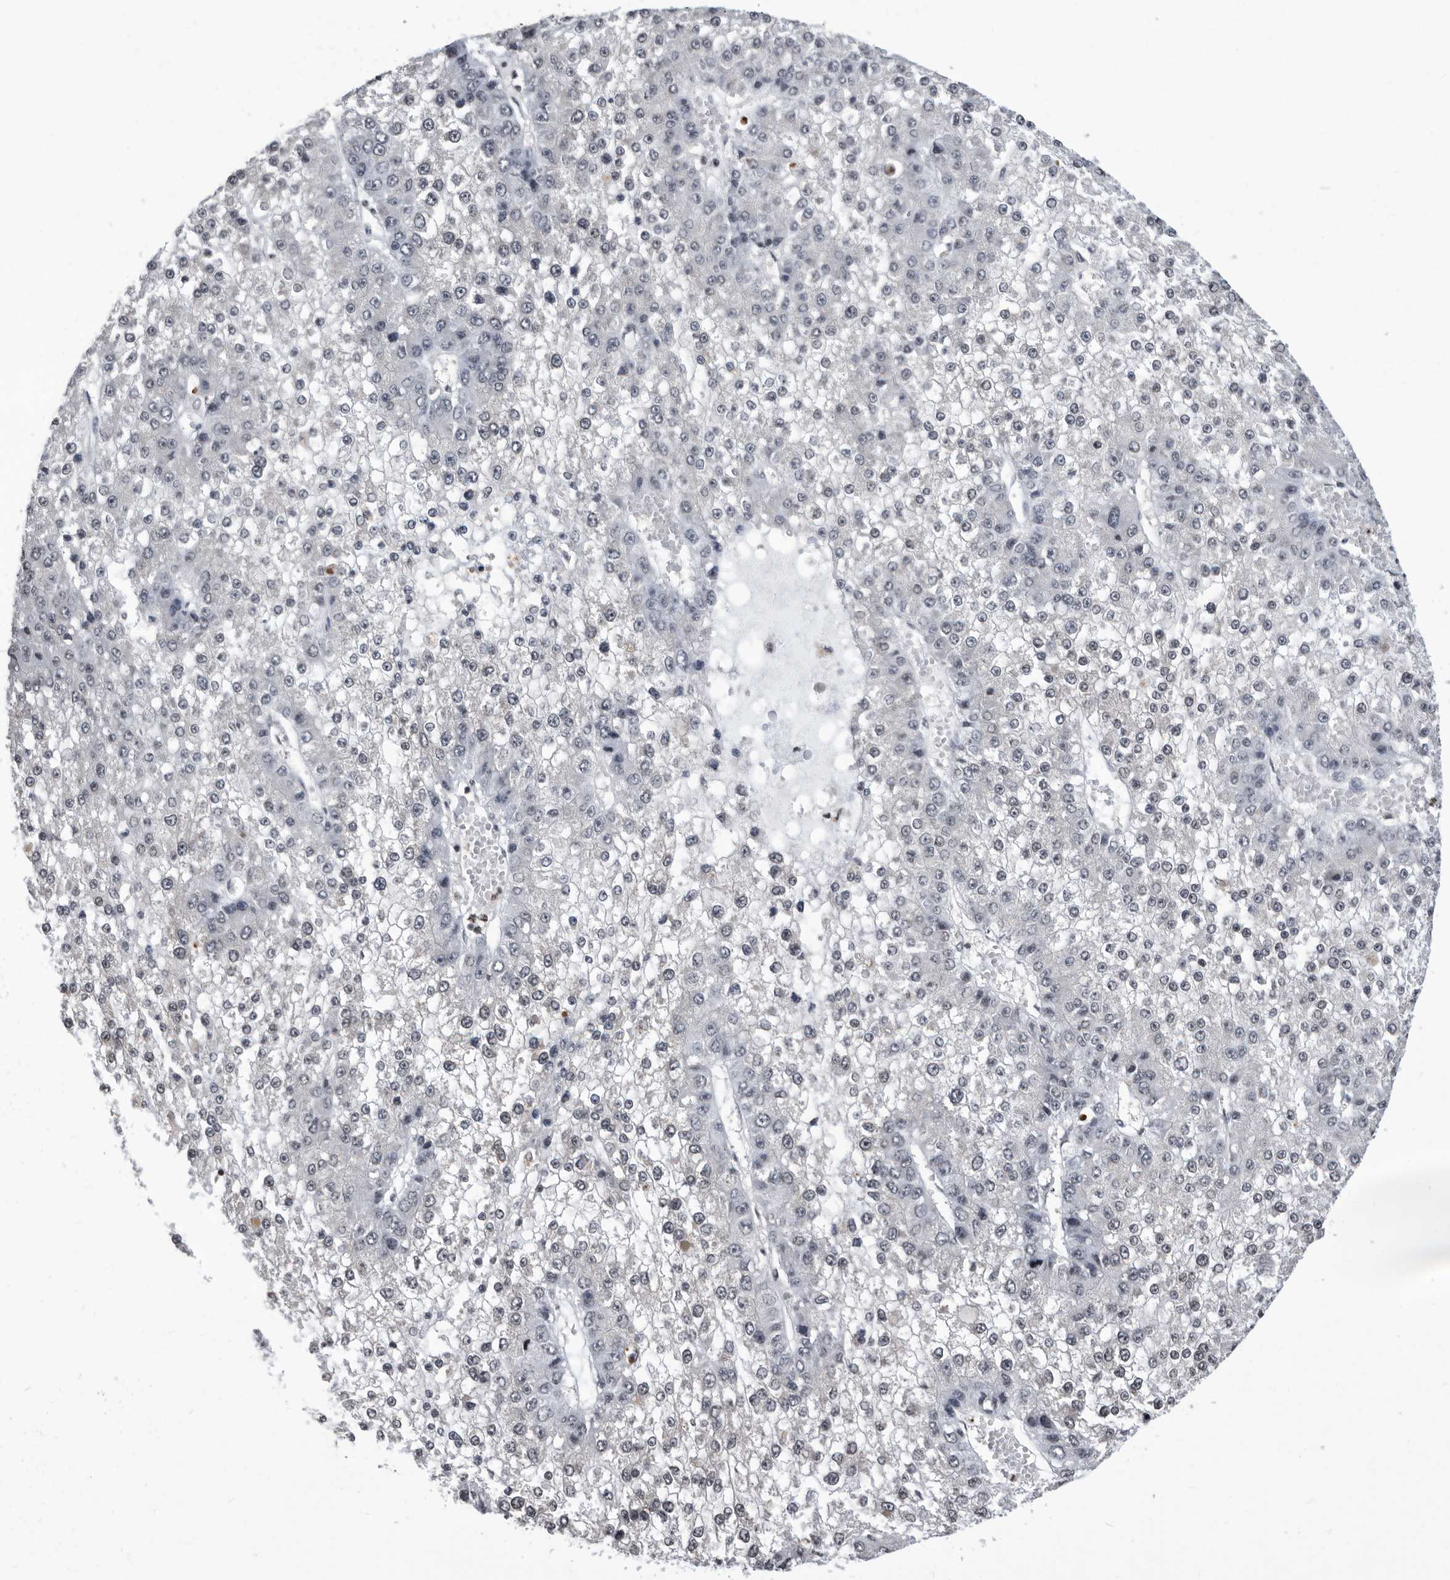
{"staining": {"intensity": "negative", "quantity": "none", "location": "none"}, "tissue": "liver cancer", "cell_type": "Tumor cells", "image_type": "cancer", "snomed": [{"axis": "morphology", "description": "Carcinoma, Hepatocellular, NOS"}, {"axis": "topography", "description": "Liver"}], "caption": "A micrograph of liver hepatocellular carcinoma stained for a protein shows no brown staining in tumor cells. (Brightfield microscopy of DAB (3,3'-diaminobenzidine) immunohistochemistry (IHC) at high magnification).", "gene": "TSTD1", "patient": {"sex": "female", "age": 73}}